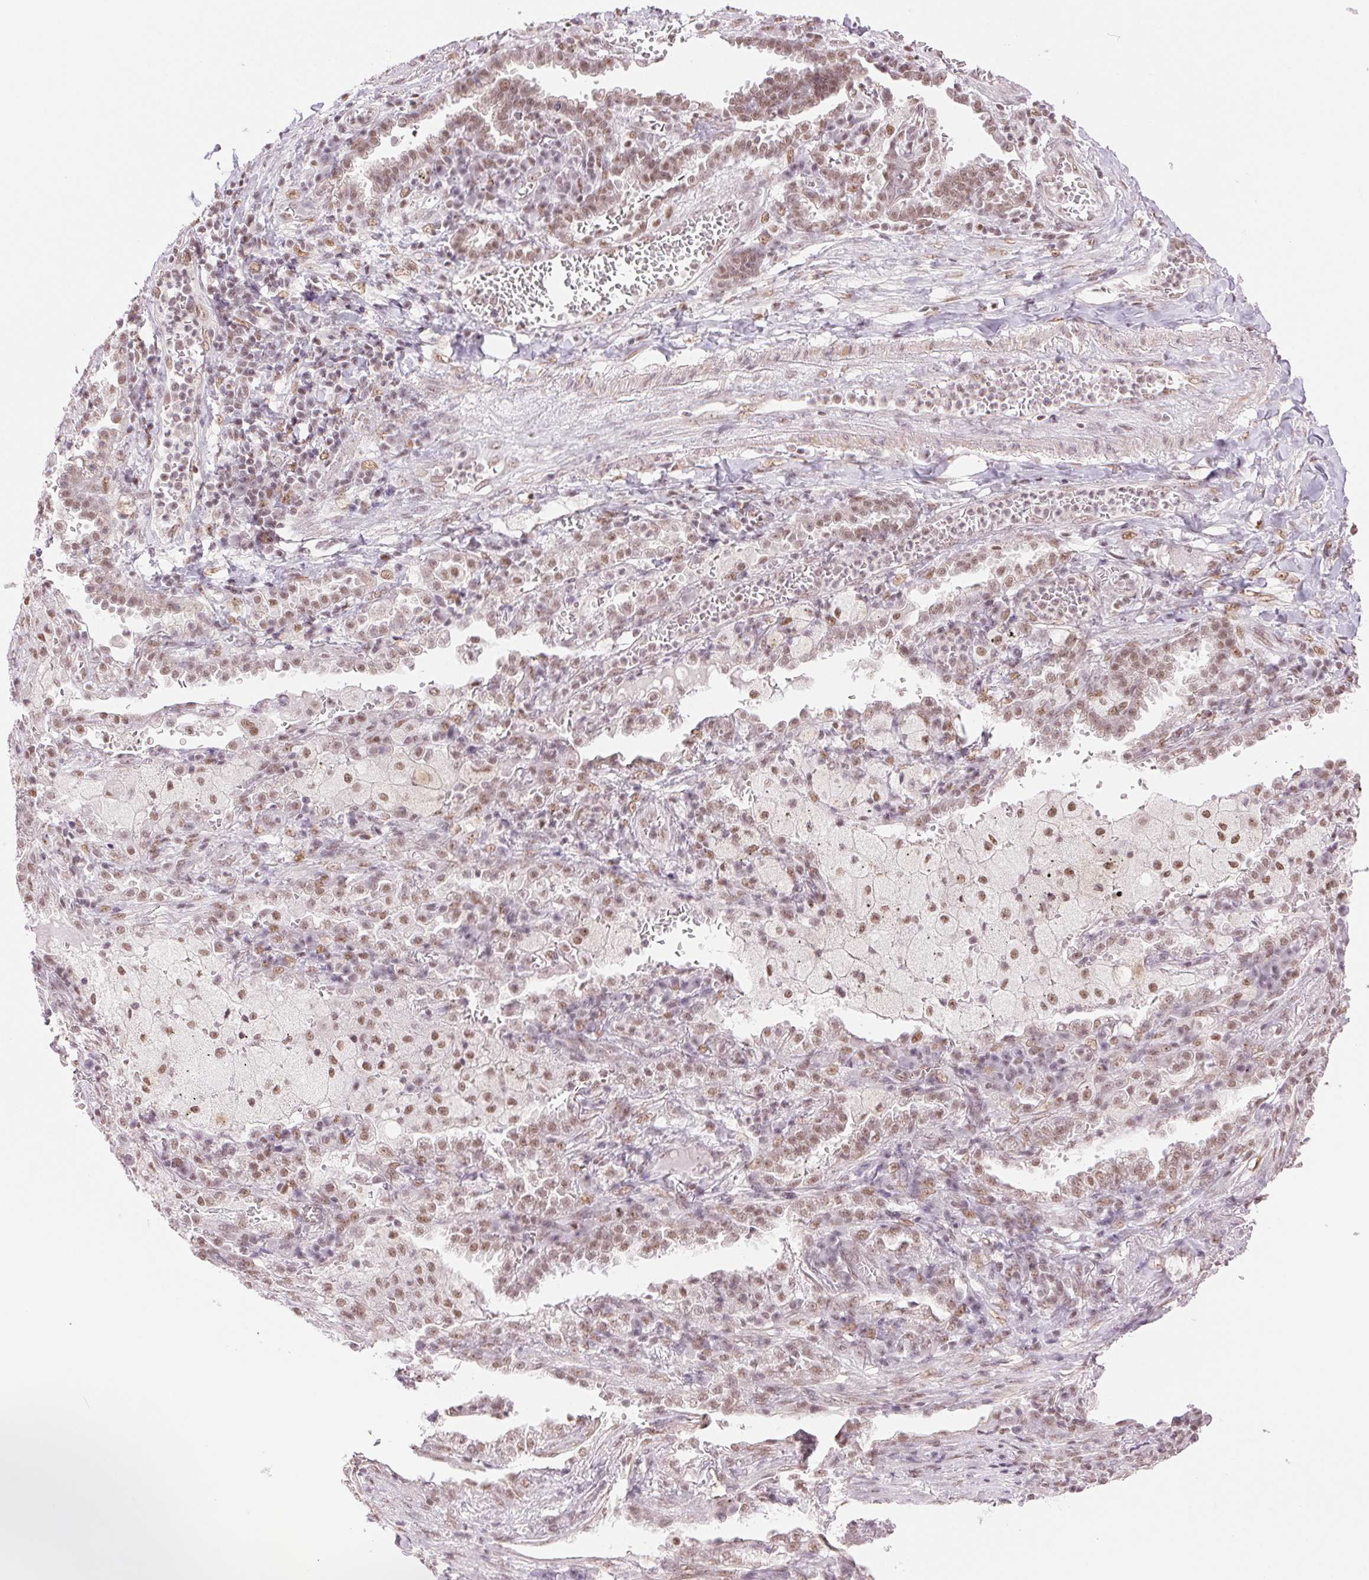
{"staining": {"intensity": "weak", "quantity": ">75%", "location": "nuclear"}, "tissue": "lung cancer", "cell_type": "Tumor cells", "image_type": "cancer", "snomed": [{"axis": "morphology", "description": "Adenocarcinoma, NOS"}, {"axis": "topography", "description": "Lung"}], "caption": "Brown immunohistochemical staining in lung adenocarcinoma shows weak nuclear positivity in approximately >75% of tumor cells.", "gene": "RPRD1B", "patient": {"sex": "male", "age": 57}}